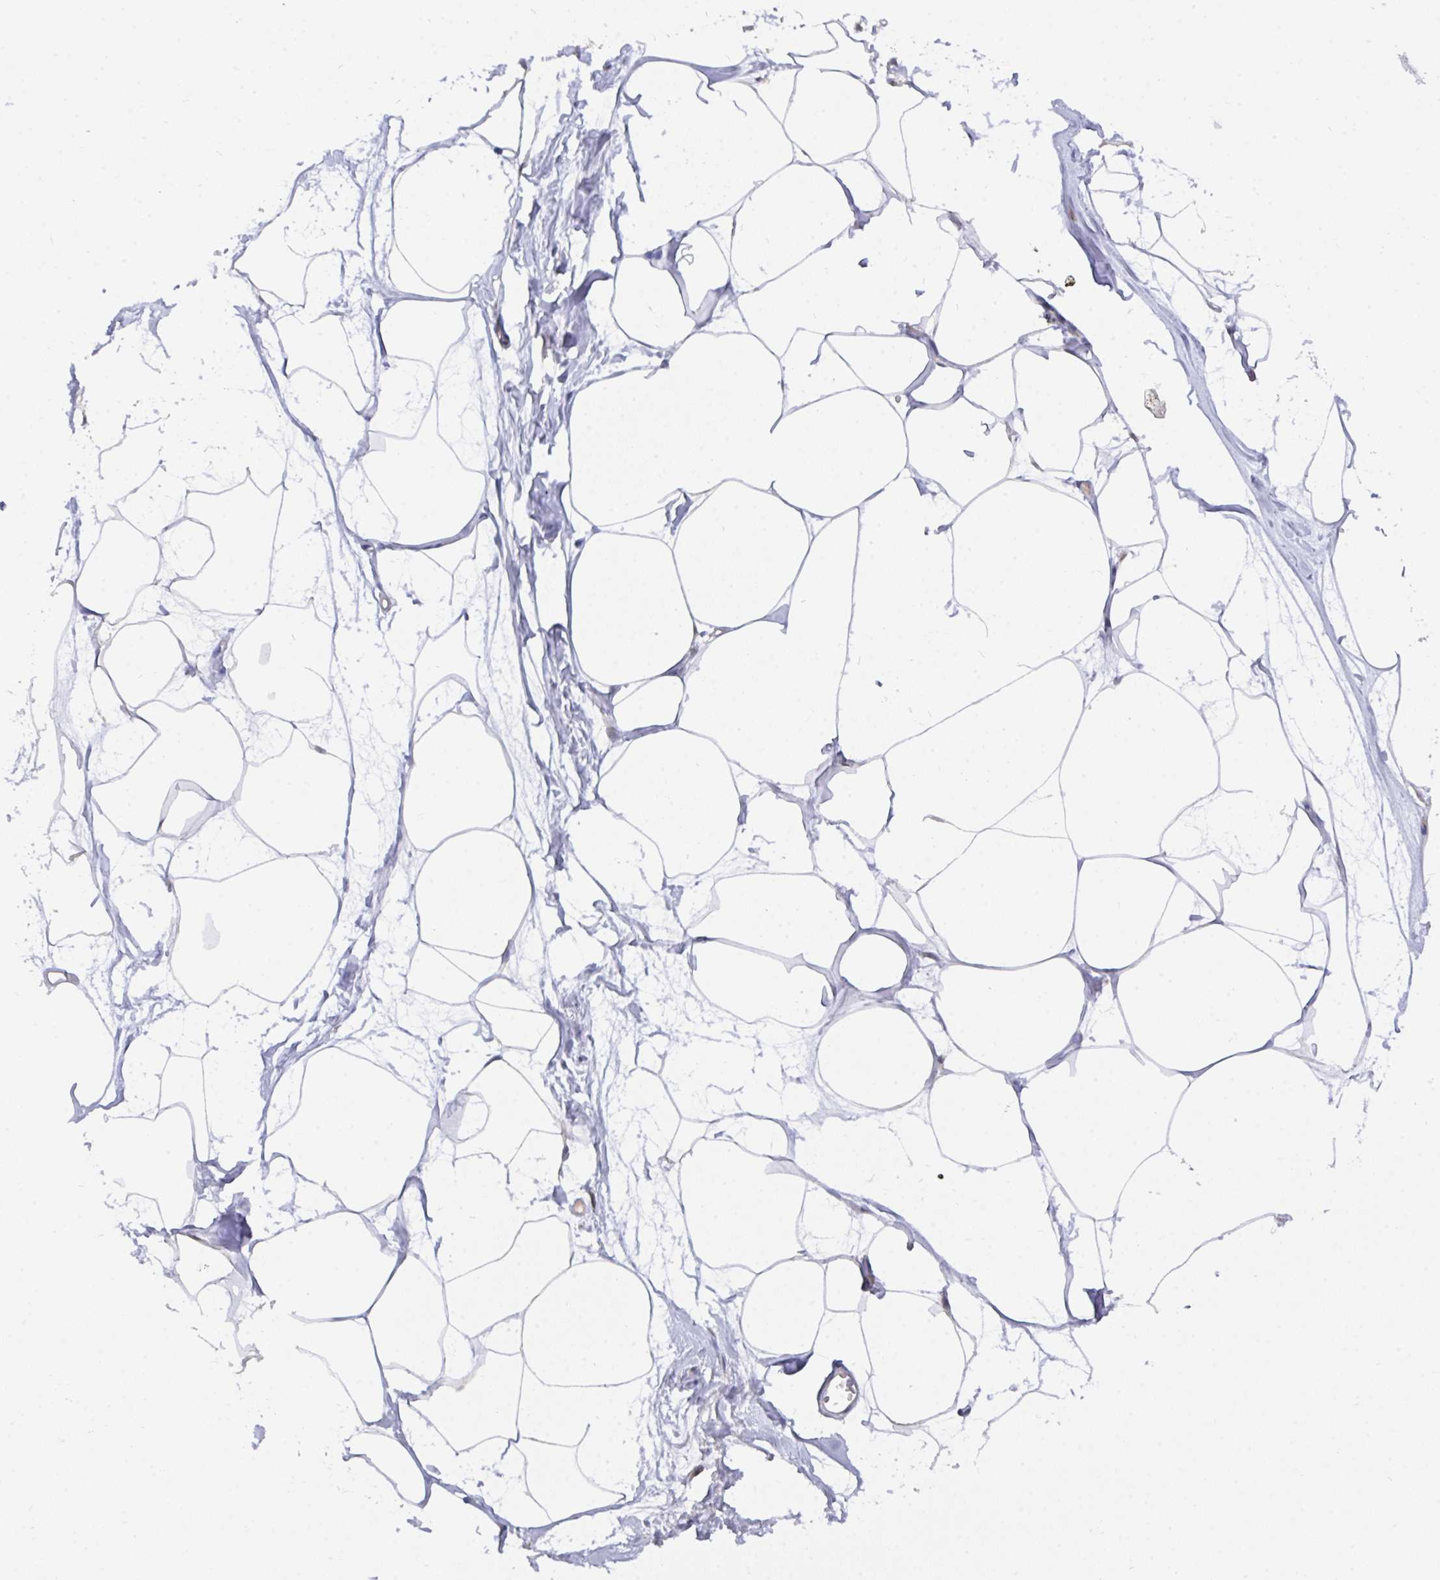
{"staining": {"intensity": "negative", "quantity": "none", "location": "none"}, "tissue": "breast", "cell_type": "Adipocytes", "image_type": "normal", "snomed": [{"axis": "morphology", "description": "Normal tissue, NOS"}, {"axis": "topography", "description": "Breast"}], "caption": "High magnification brightfield microscopy of unremarkable breast stained with DAB (3,3'-diaminobenzidine) (brown) and counterstained with hematoxylin (blue): adipocytes show no significant positivity. The staining is performed using DAB (3,3'-diaminobenzidine) brown chromogen with nuclei counter-stained in using hematoxylin.", "gene": "L3HYPDH", "patient": {"sex": "female", "age": 45}}